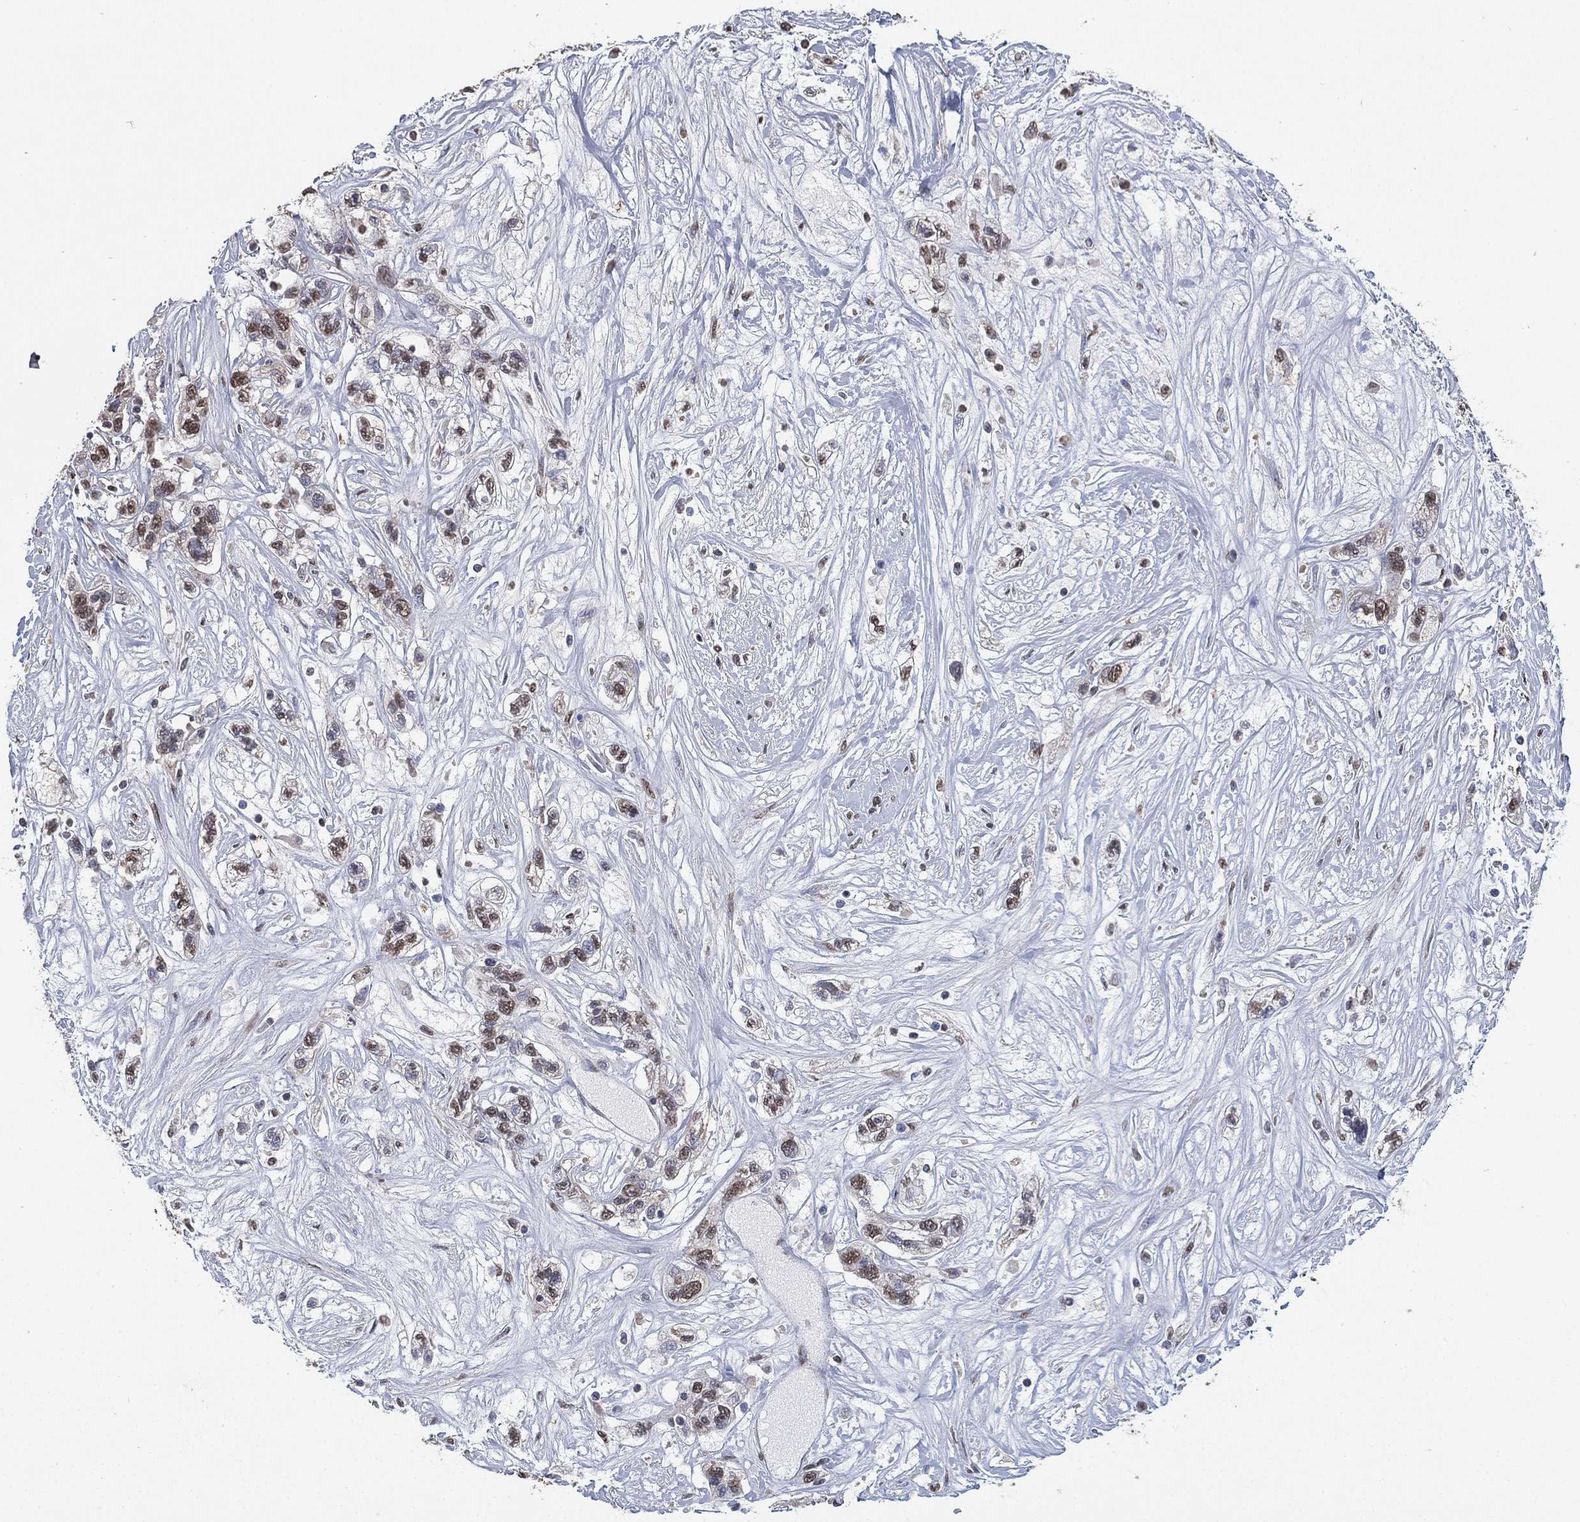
{"staining": {"intensity": "moderate", "quantity": "<25%", "location": "cytoplasmic/membranous,nuclear"}, "tissue": "liver cancer", "cell_type": "Tumor cells", "image_type": "cancer", "snomed": [{"axis": "morphology", "description": "Adenocarcinoma, NOS"}, {"axis": "morphology", "description": "Cholangiocarcinoma"}, {"axis": "topography", "description": "Liver"}], "caption": "This histopathology image reveals IHC staining of liver cancer (adenocarcinoma), with low moderate cytoplasmic/membranous and nuclear expression in about <25% of tumor cells.", "gene": "ALDH7A1", "patient": {"sex": "male", "age": 64}}